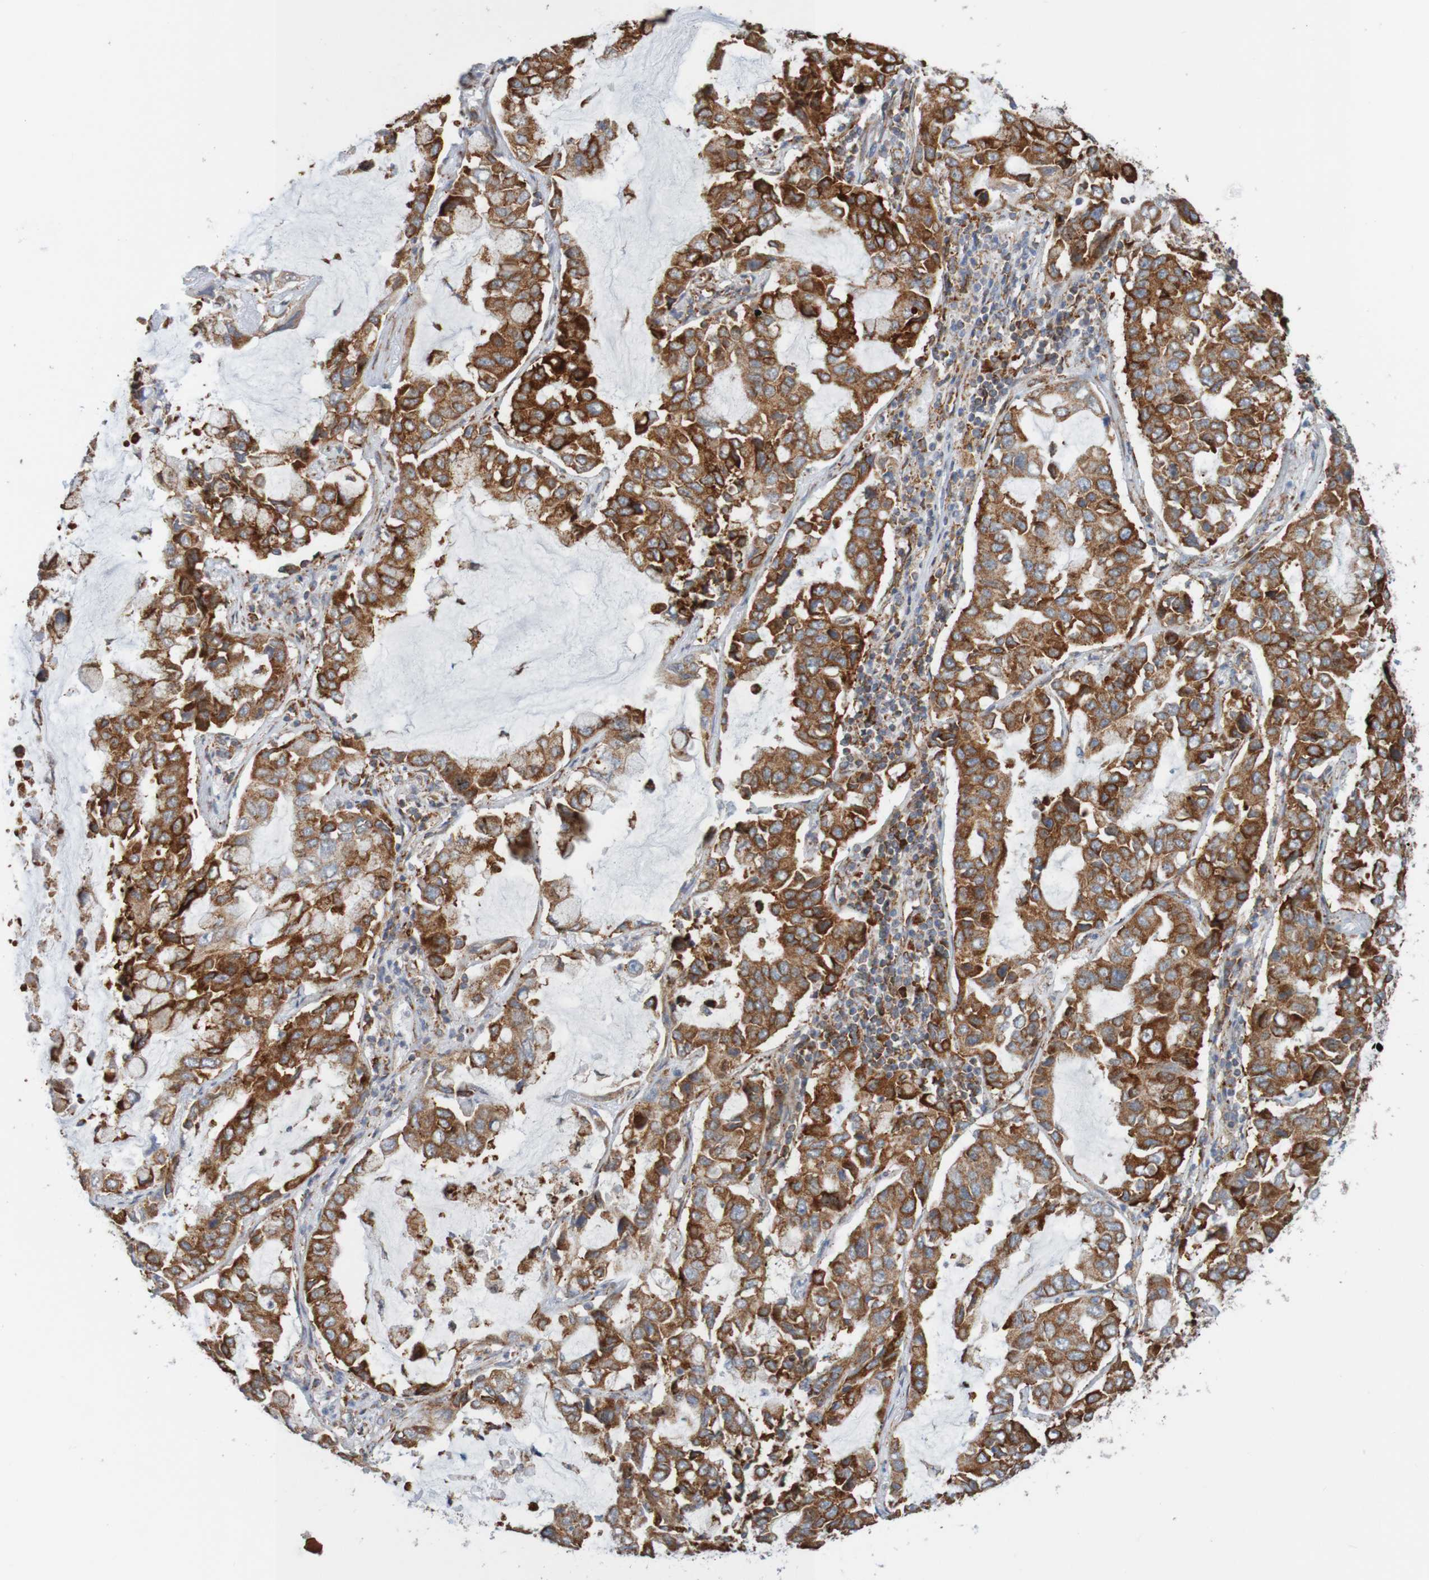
{"staining": {"intensity": "strong", "quantity": ">75%", "location": "cytoplasmic/membranous"}, "tissue": "lung cancer", "cell_type": "Tumor cells", "image_type": "cancer", "snomed": [{"axis": "morphology", "description": "Adenocarcinoma, NOS"}, {"axis": "topography", "description": "Lung"}], "caption": "About >75% of tumor cells in lung cancer (adenocarcinoma) reveal strong cytoplasmic/membranous protein expression as visualized by brown immunohistochemical staining.", "gene": "PDIA3", "patient": {"sex": "male", "age": 64}}